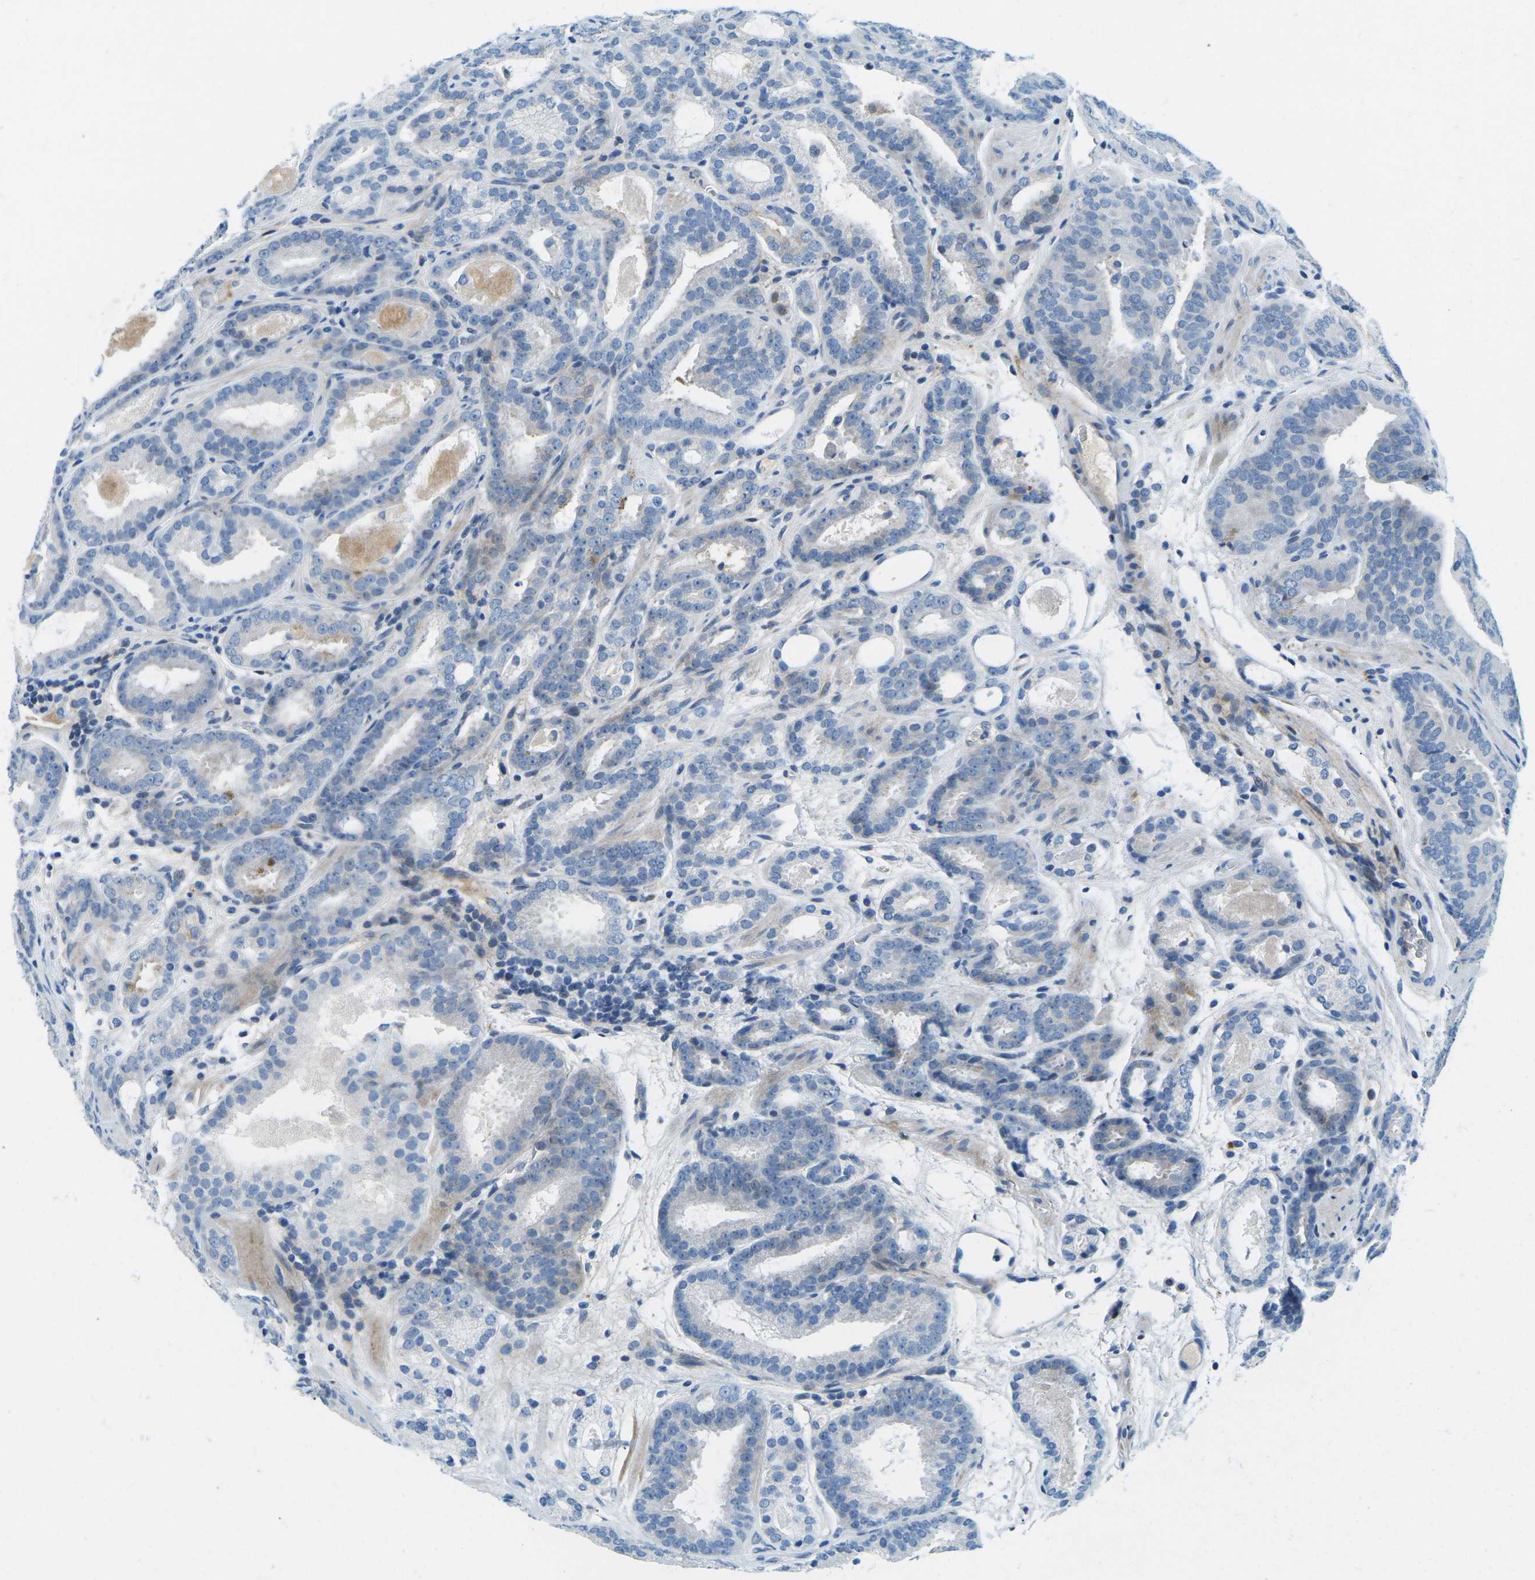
{"staining": {"intensity": "negative", "quantity": "none", "location": "none"}, "tissue": "prostate cancer", "cell_type": "Tumor cells", "image_type": "cancer", "snomed": [{"axis": "morphology", "description": "Adenocarcinoma, Low grade"}, {"axis": "topography", "description": "Prostate"}], "caption": "High magnification brightfield microscopy of low-grade adenocarcinoma (prostate) stained with DAB (3,3'-diaminobenzidine) (brown) and counterstained with hematoxylin (blue): tumor cells show no significant staining.", "gene": "CFB", "patient": {"sex": "male", "age": 69}}